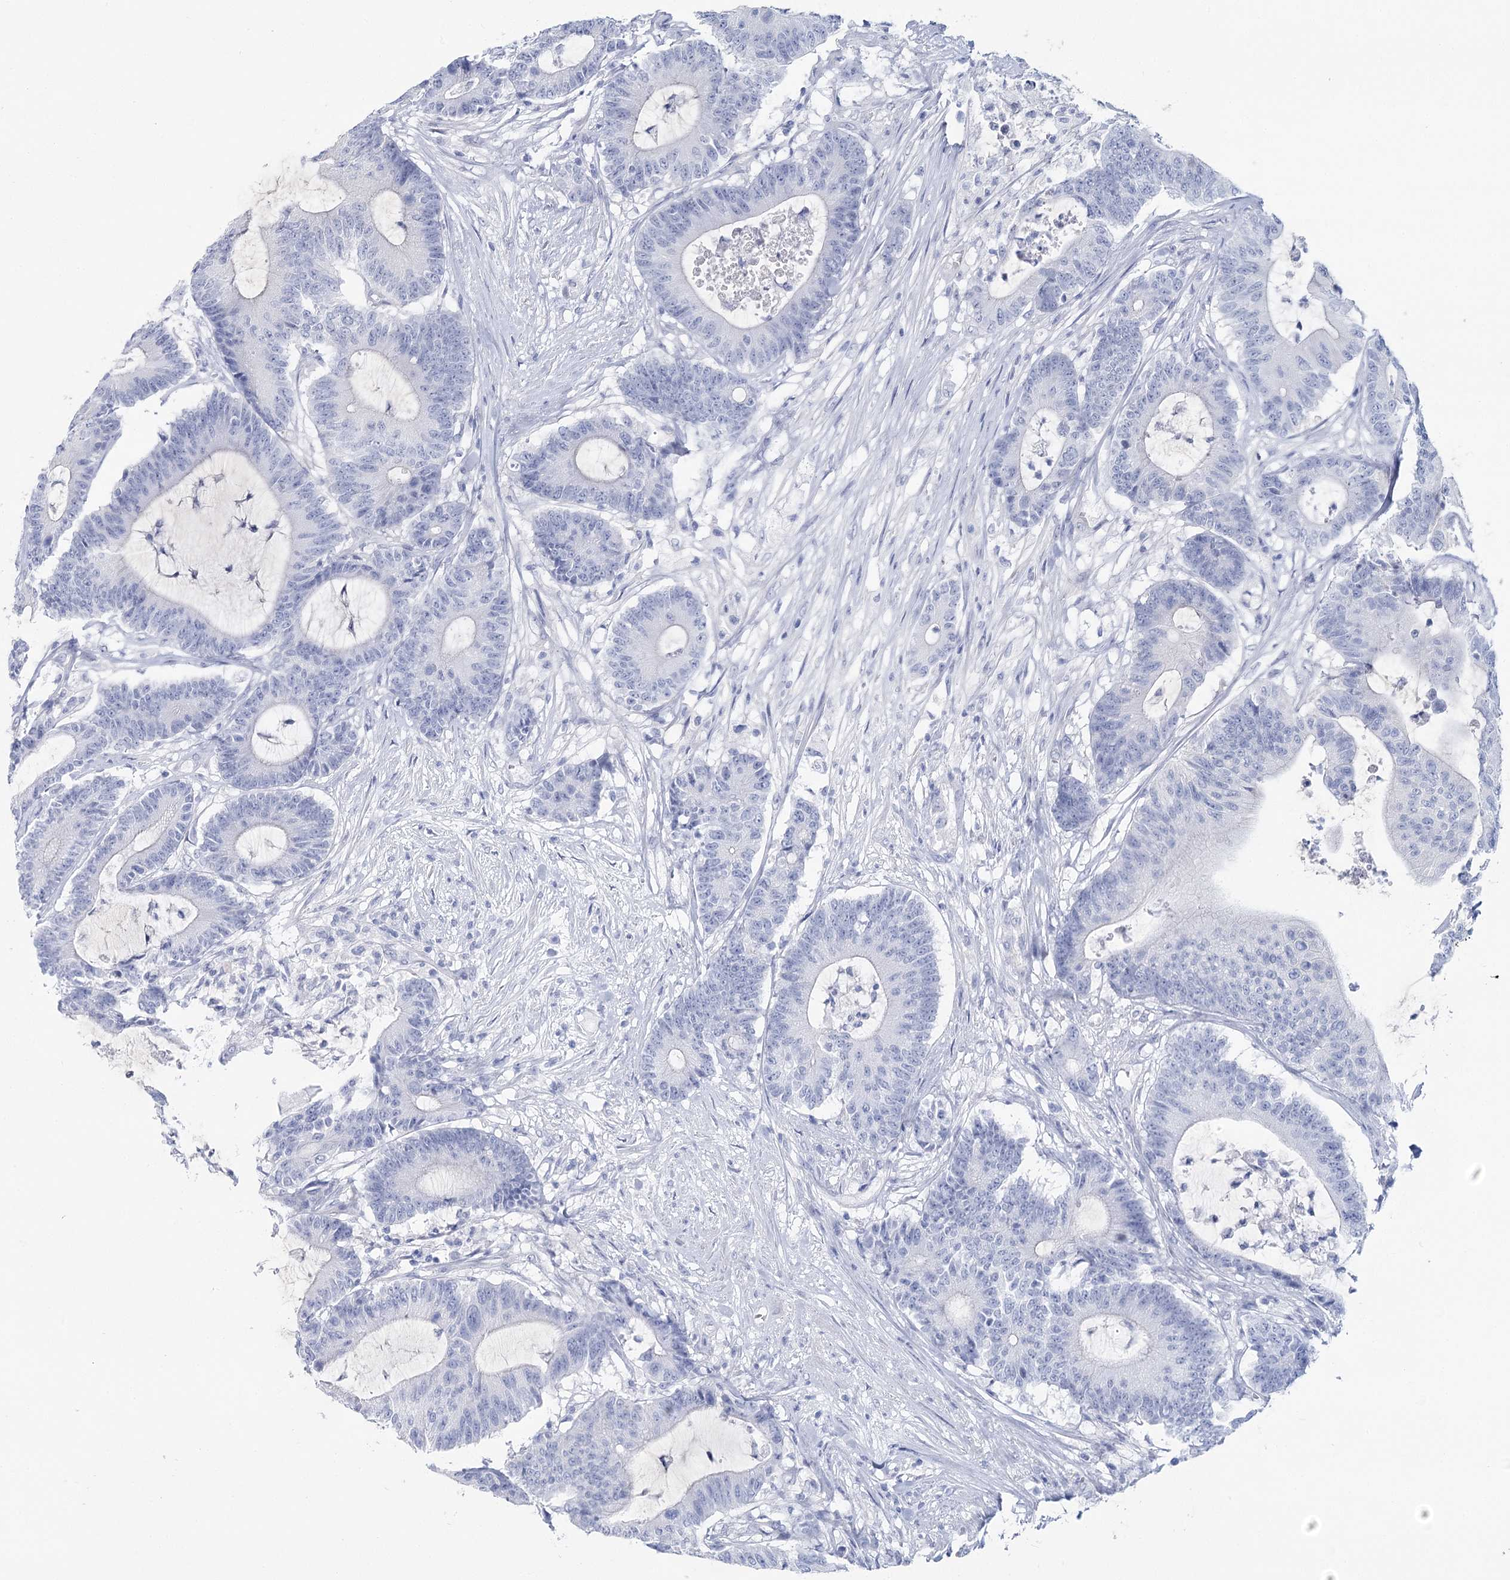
{"staining": {"intensity": "negative", "quantity": "none", "location": "none"}, "tissue": "colorectal cancer", "cell_type": "Tumor cells", "image_type": "cancer", "snomed": [{"axis": "morphology", "description": "Adenocarcinoma, NOS"}, {"axis": "topography", "description": "Colon"}], "caption": "This is an immunohistochemistry (IHC) micrograph of human adenocarcinoma (colorectal). There is no positivity in tumor cells.", "gene": "CCDC88A", "patient": {"sex": "female", "age": 84}}